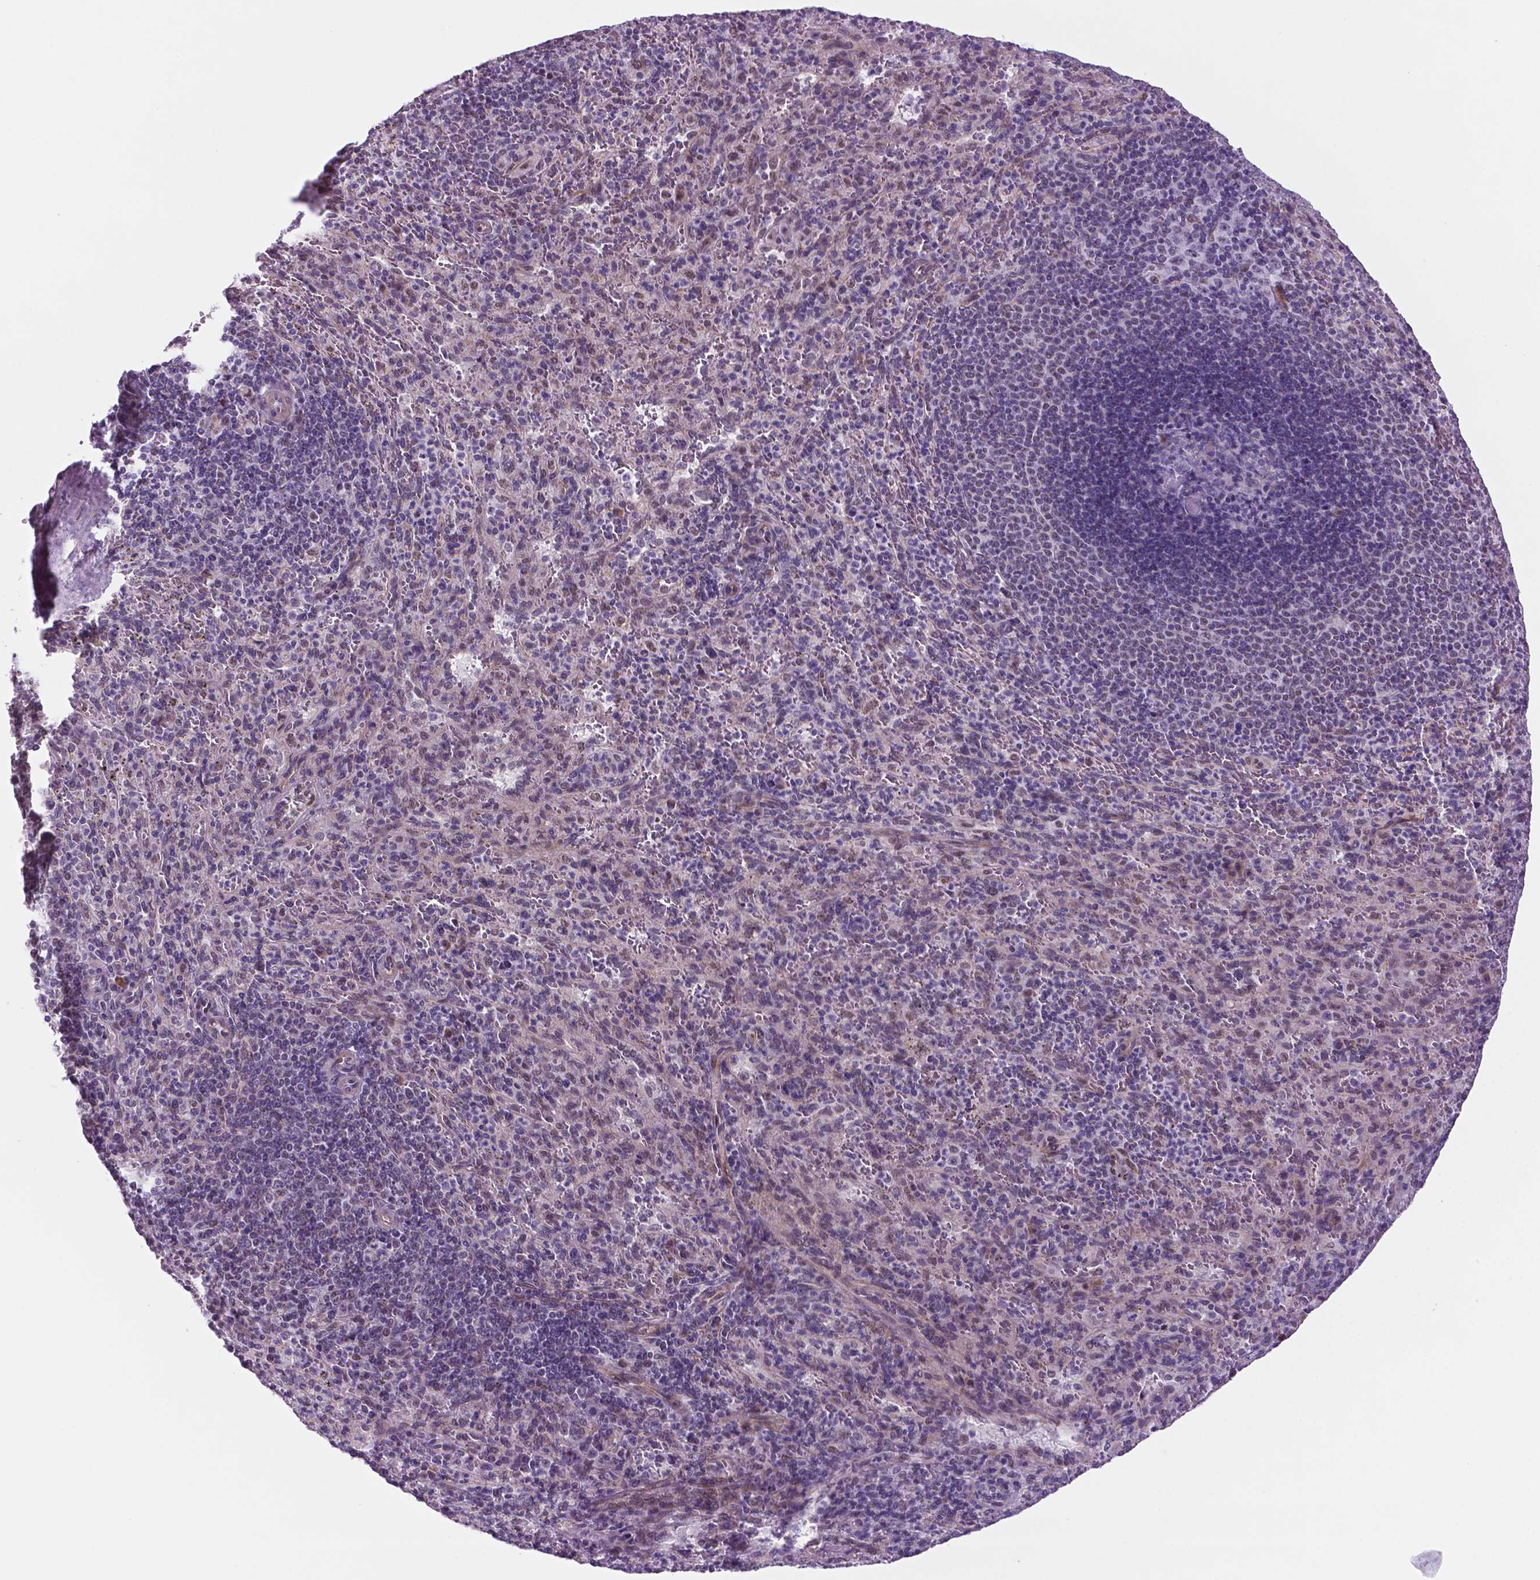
{"staining": {"intensity": "weak", "quantity": "<25%", "location": "nuclear"}, "tissue": "spleen", "cell_type": "Cells in red pulp", "image_type": "normal", "snomed": [{"axis": "morphology", "description": "Normal tissue, NOS"}, {"axis": "topography", "description": "Spleen"}], "caption": "A high-resolution photomicrograph shows immunohistochemistry (IHC) staining of normal spleen, which displays no significant staining in cells in red pulp.", "gene": "C18orf21", "patient": {"sex": "male", "age": 57}}